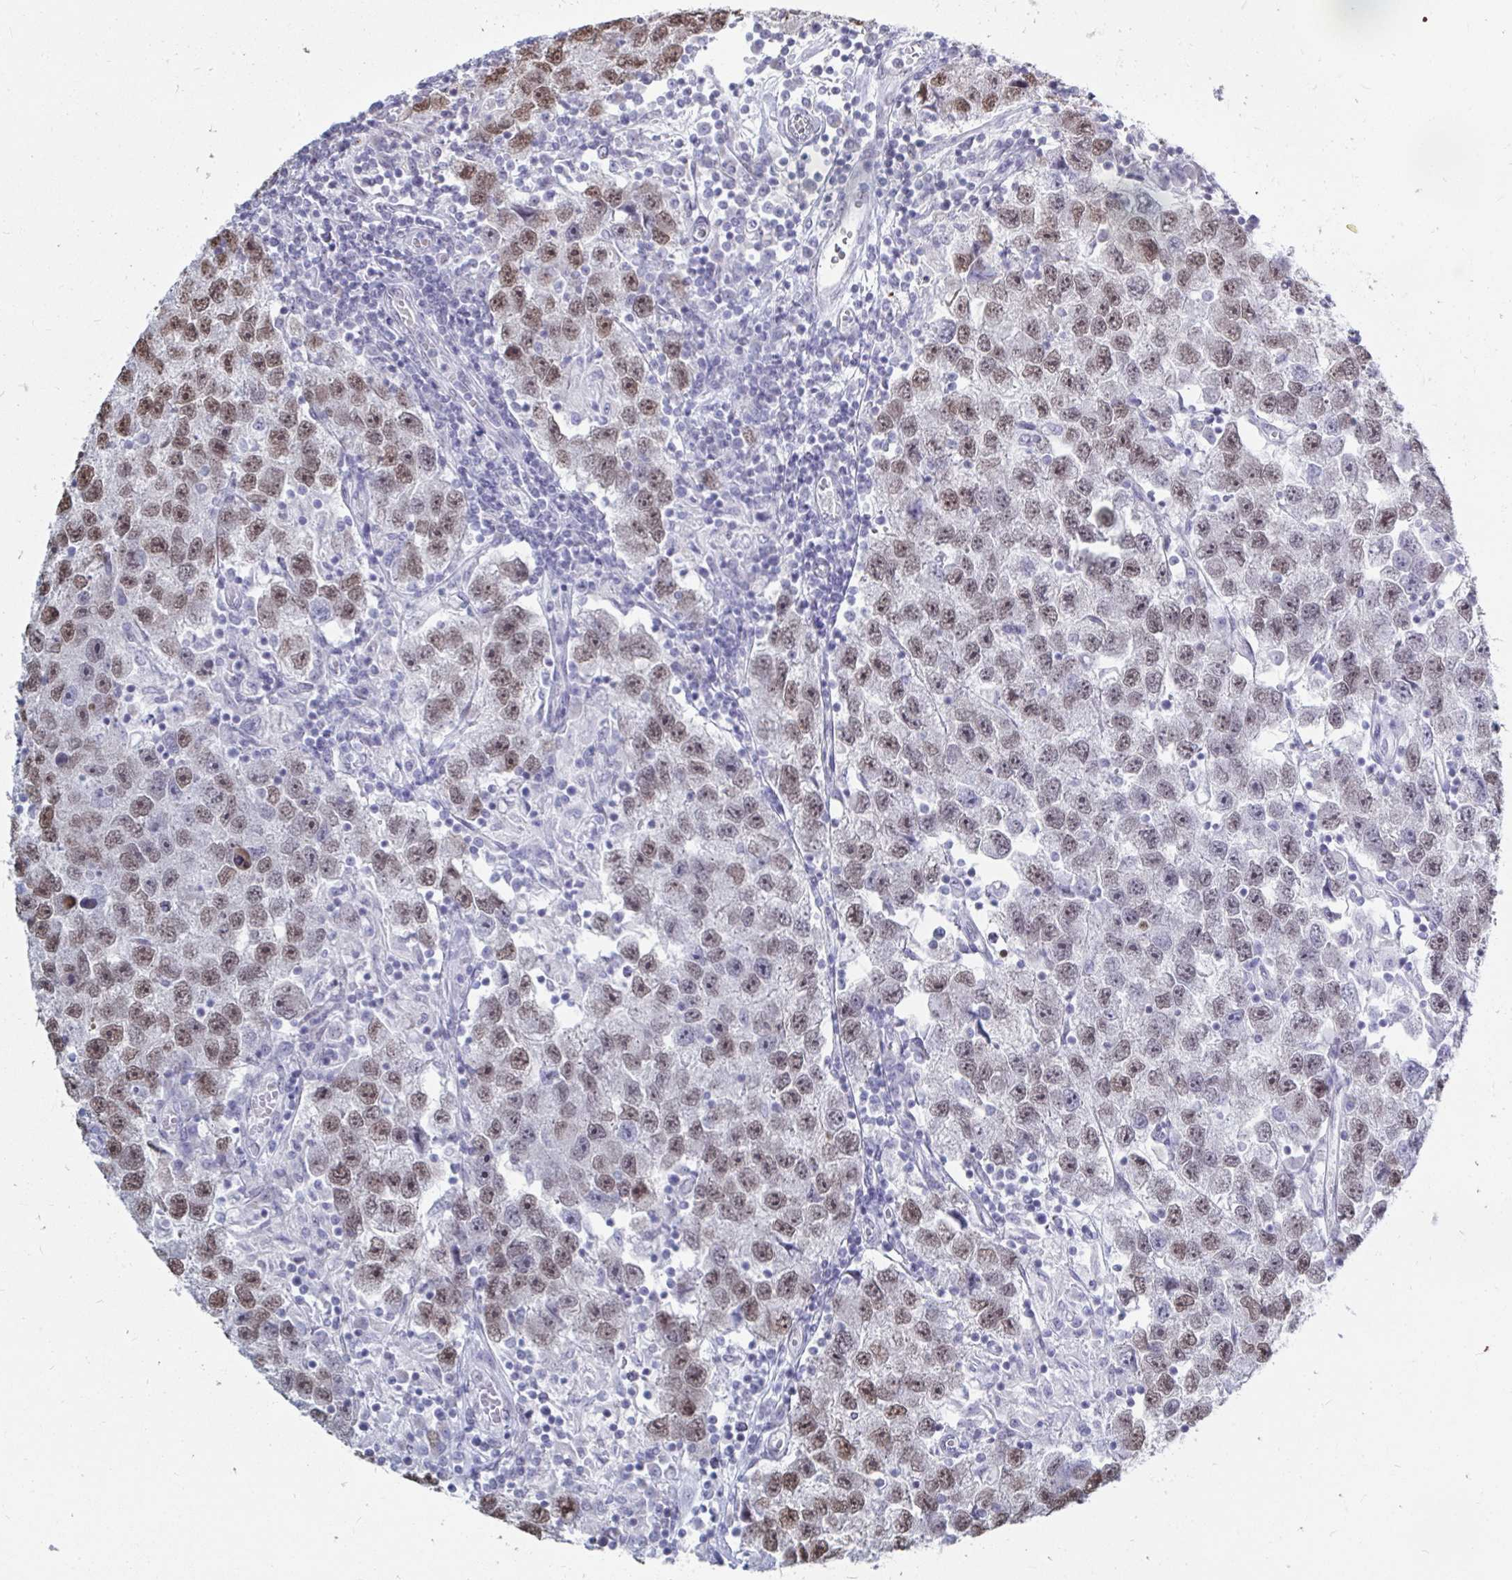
{"staining": {"intensity": "moderate", "quantity": "25%-75%", "location": "nuclear"}, "tissue": "testis cancer", "cell_type": "Tumor cells", "image_type": "cancer", "snomed": [{"axis": "morphology", "description": "Seminoma, NOS"}, {"axis": "topography", "description": "Testis"}], "caption": "High-magnification brightfield microscopy of testis seminoma stained with DAB (brown) and counterstained with hematoxylin (blue). tumor cells exhibit moderate nuclear staining is present in approximately25%-75% of cells.", "gene": "TRIP12", "patient": {"sex": "male", "age": 26}}